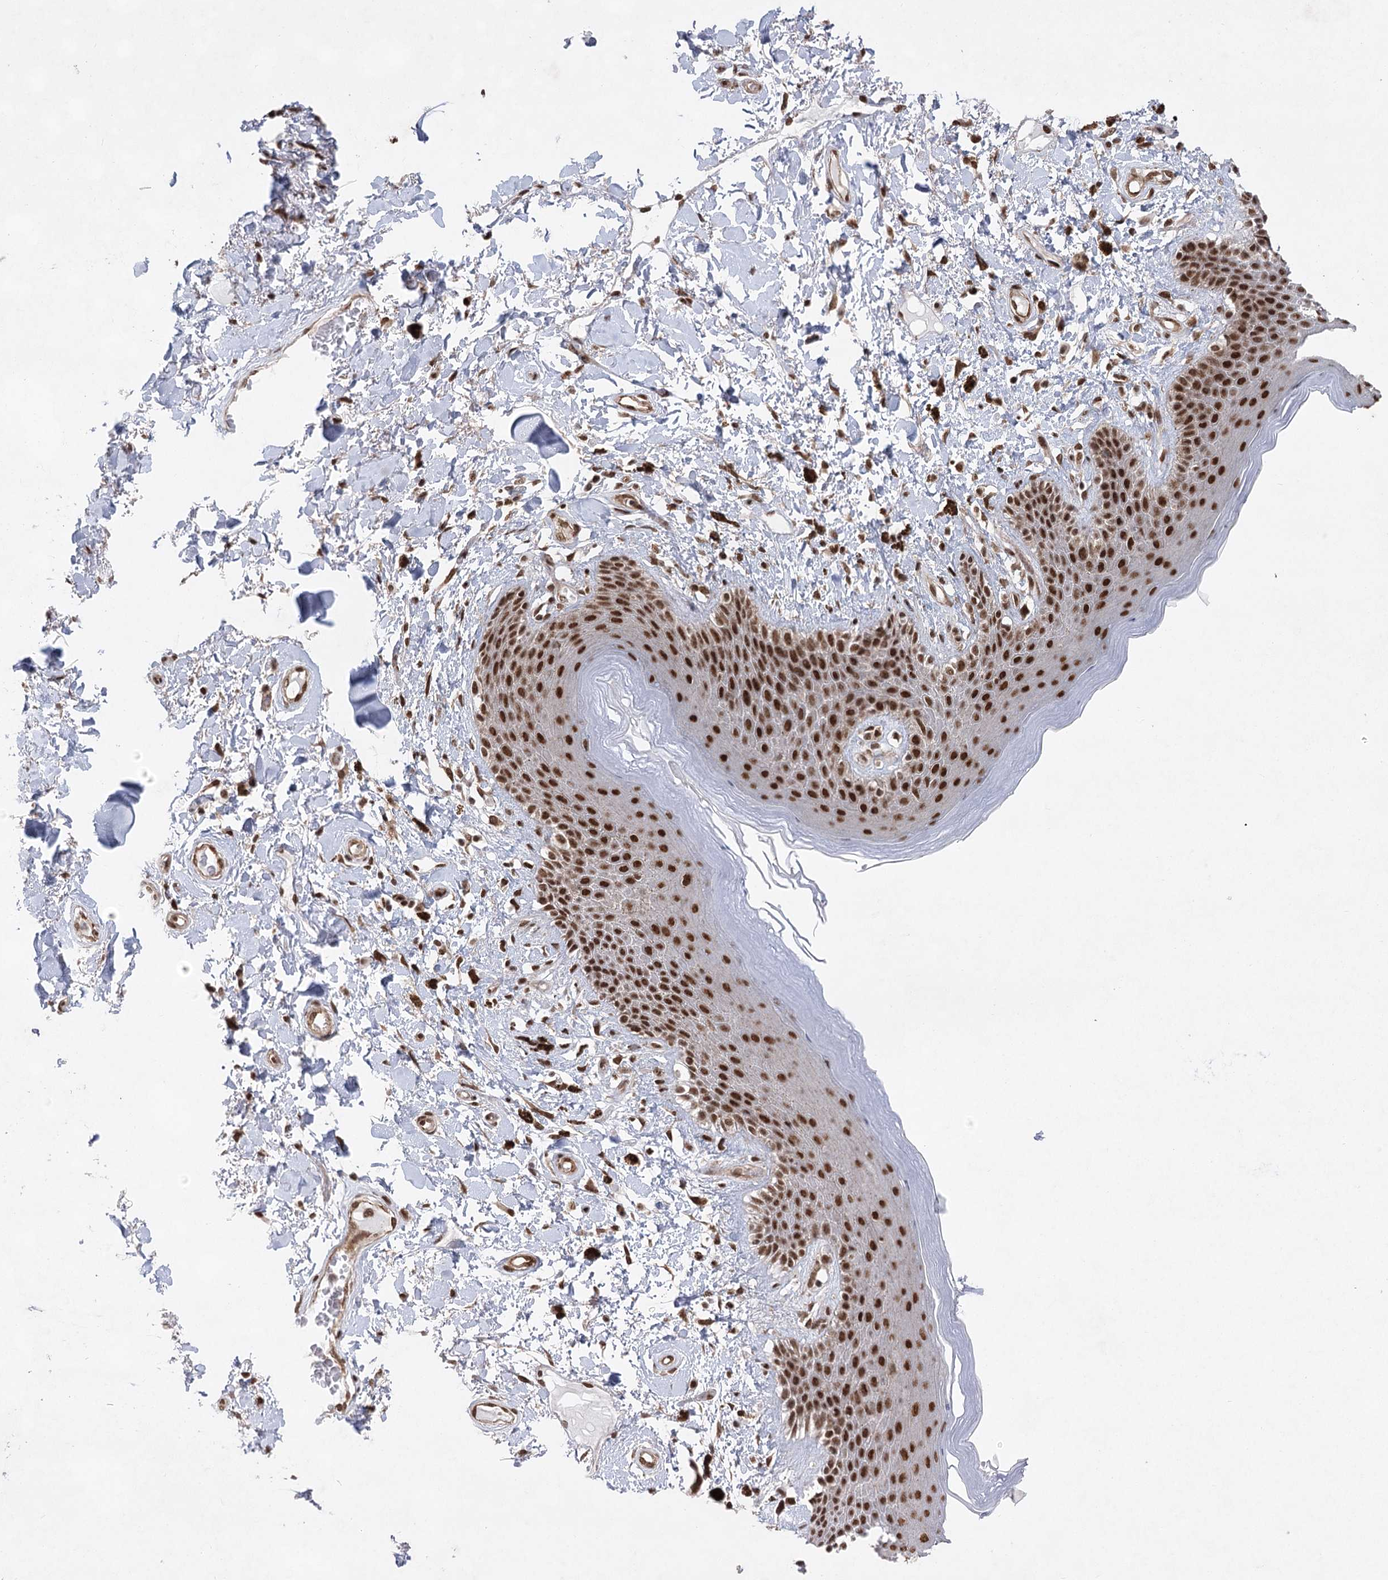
{"staining": {"intensity": "strong", "quantity": ">75%", "location": "nuclear"}, "tissue": "skin", "cell_type": "Epidermal cells", "image_type": "normal", "snomed": [{"axis": "morphology", "description": "Normal tissue, NOS"}, {"axis": "topography", "description": "Anal"}], "caption": "A brown stain shows strong nuclear positivity of a protein in epidermal cells of unremarkable skin.", "gene": "ZCCHC8", "patient": {"sex": "female", "age": 78}}